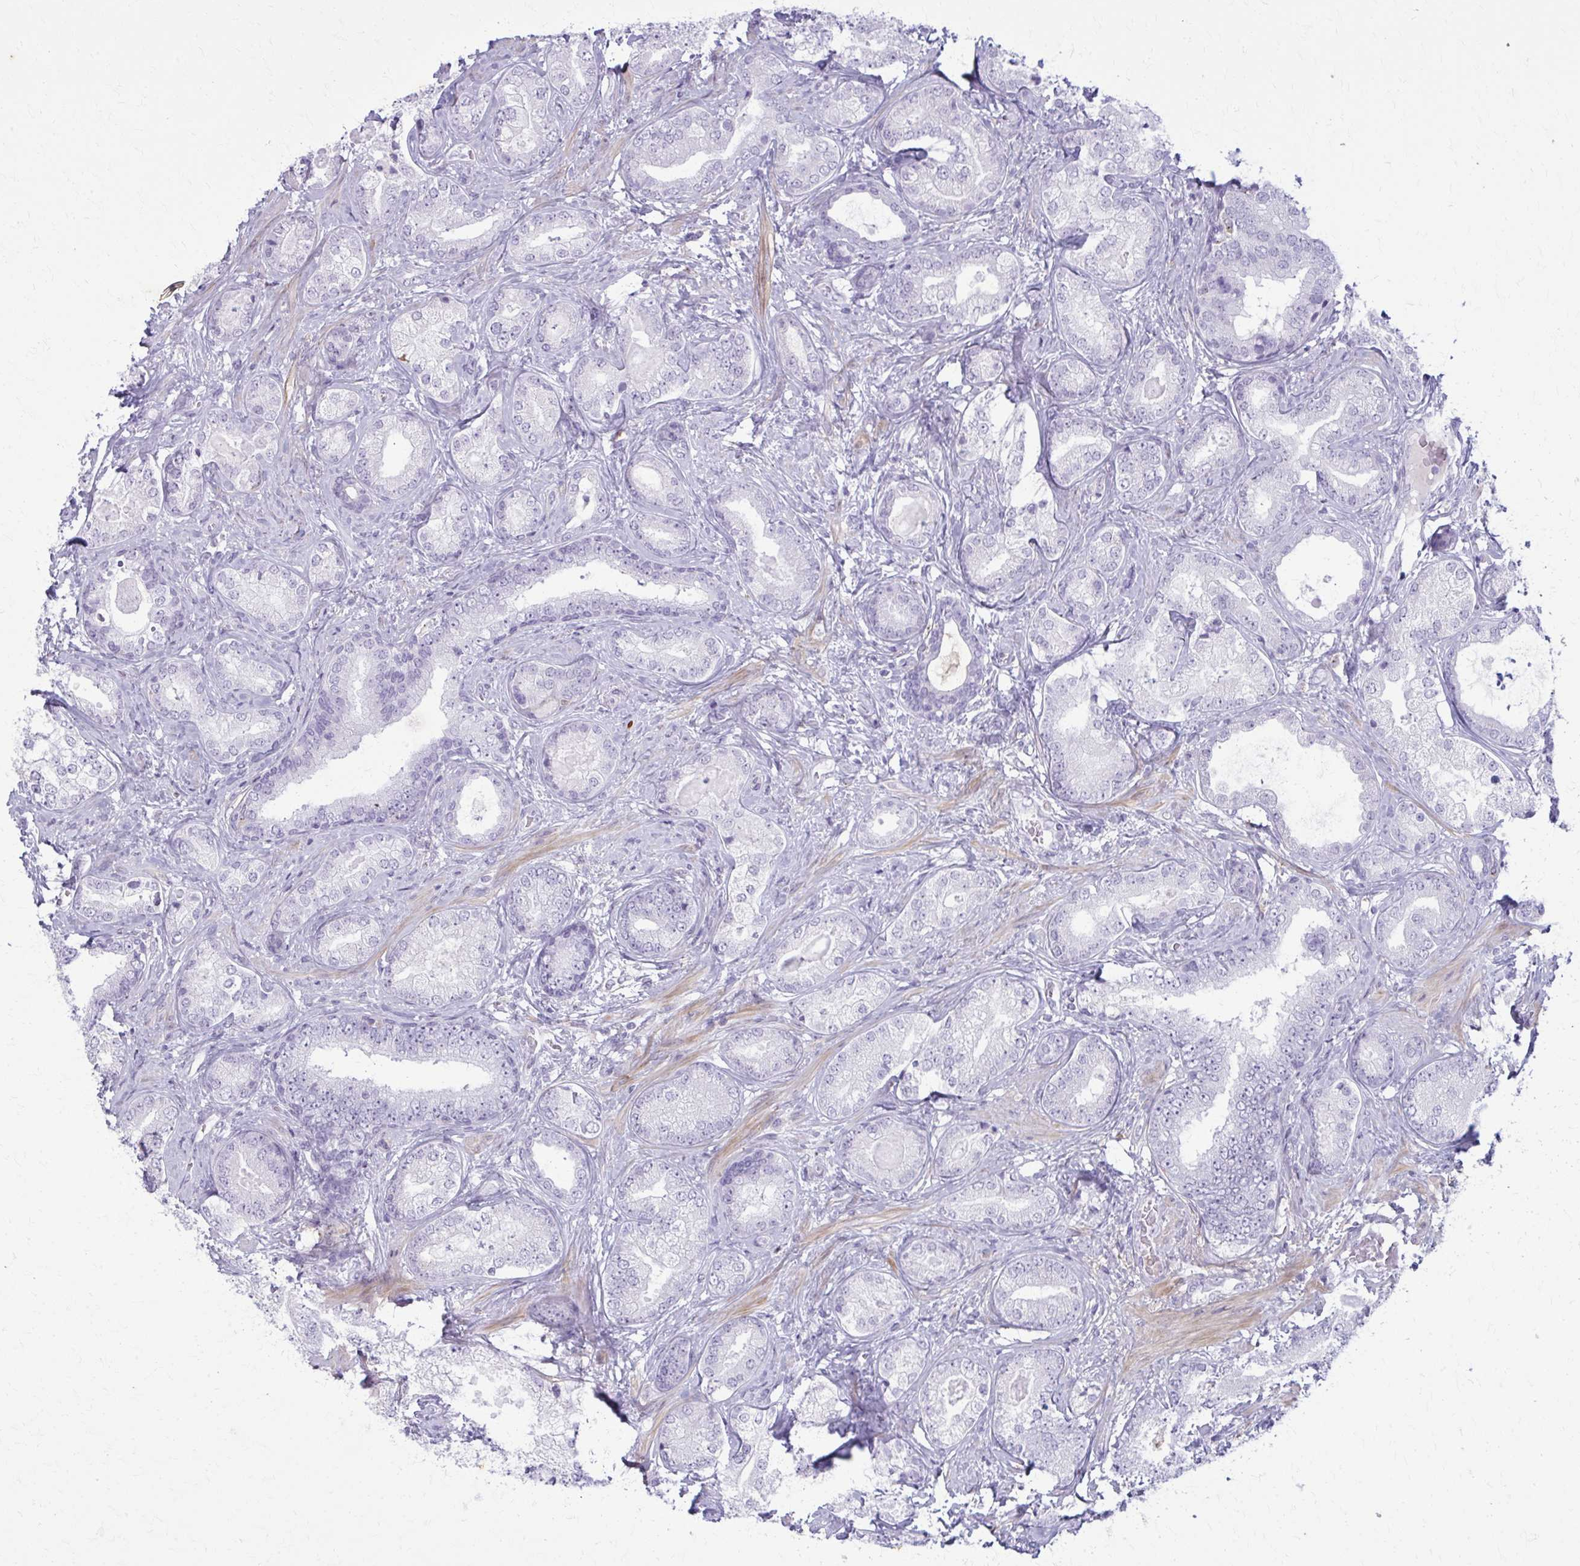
{"staining": {"intensity": "negative", "quantity": "none", "location": "none"}, "tissue": "prostate cancer", "cell_type": "Tumor cells", "image_type": "cancer", "snomed": [{"axis": "morphology", "description": "Adenocarcinoma, High grade"}, {"axis": "topography", "description": "Prostate"}], "caption": "Tumor cells show no significant expression in high-grade adenocarcinoma (prostate).", "gene": "CARD9", "patient": {"sex": "male", "age": 62}}